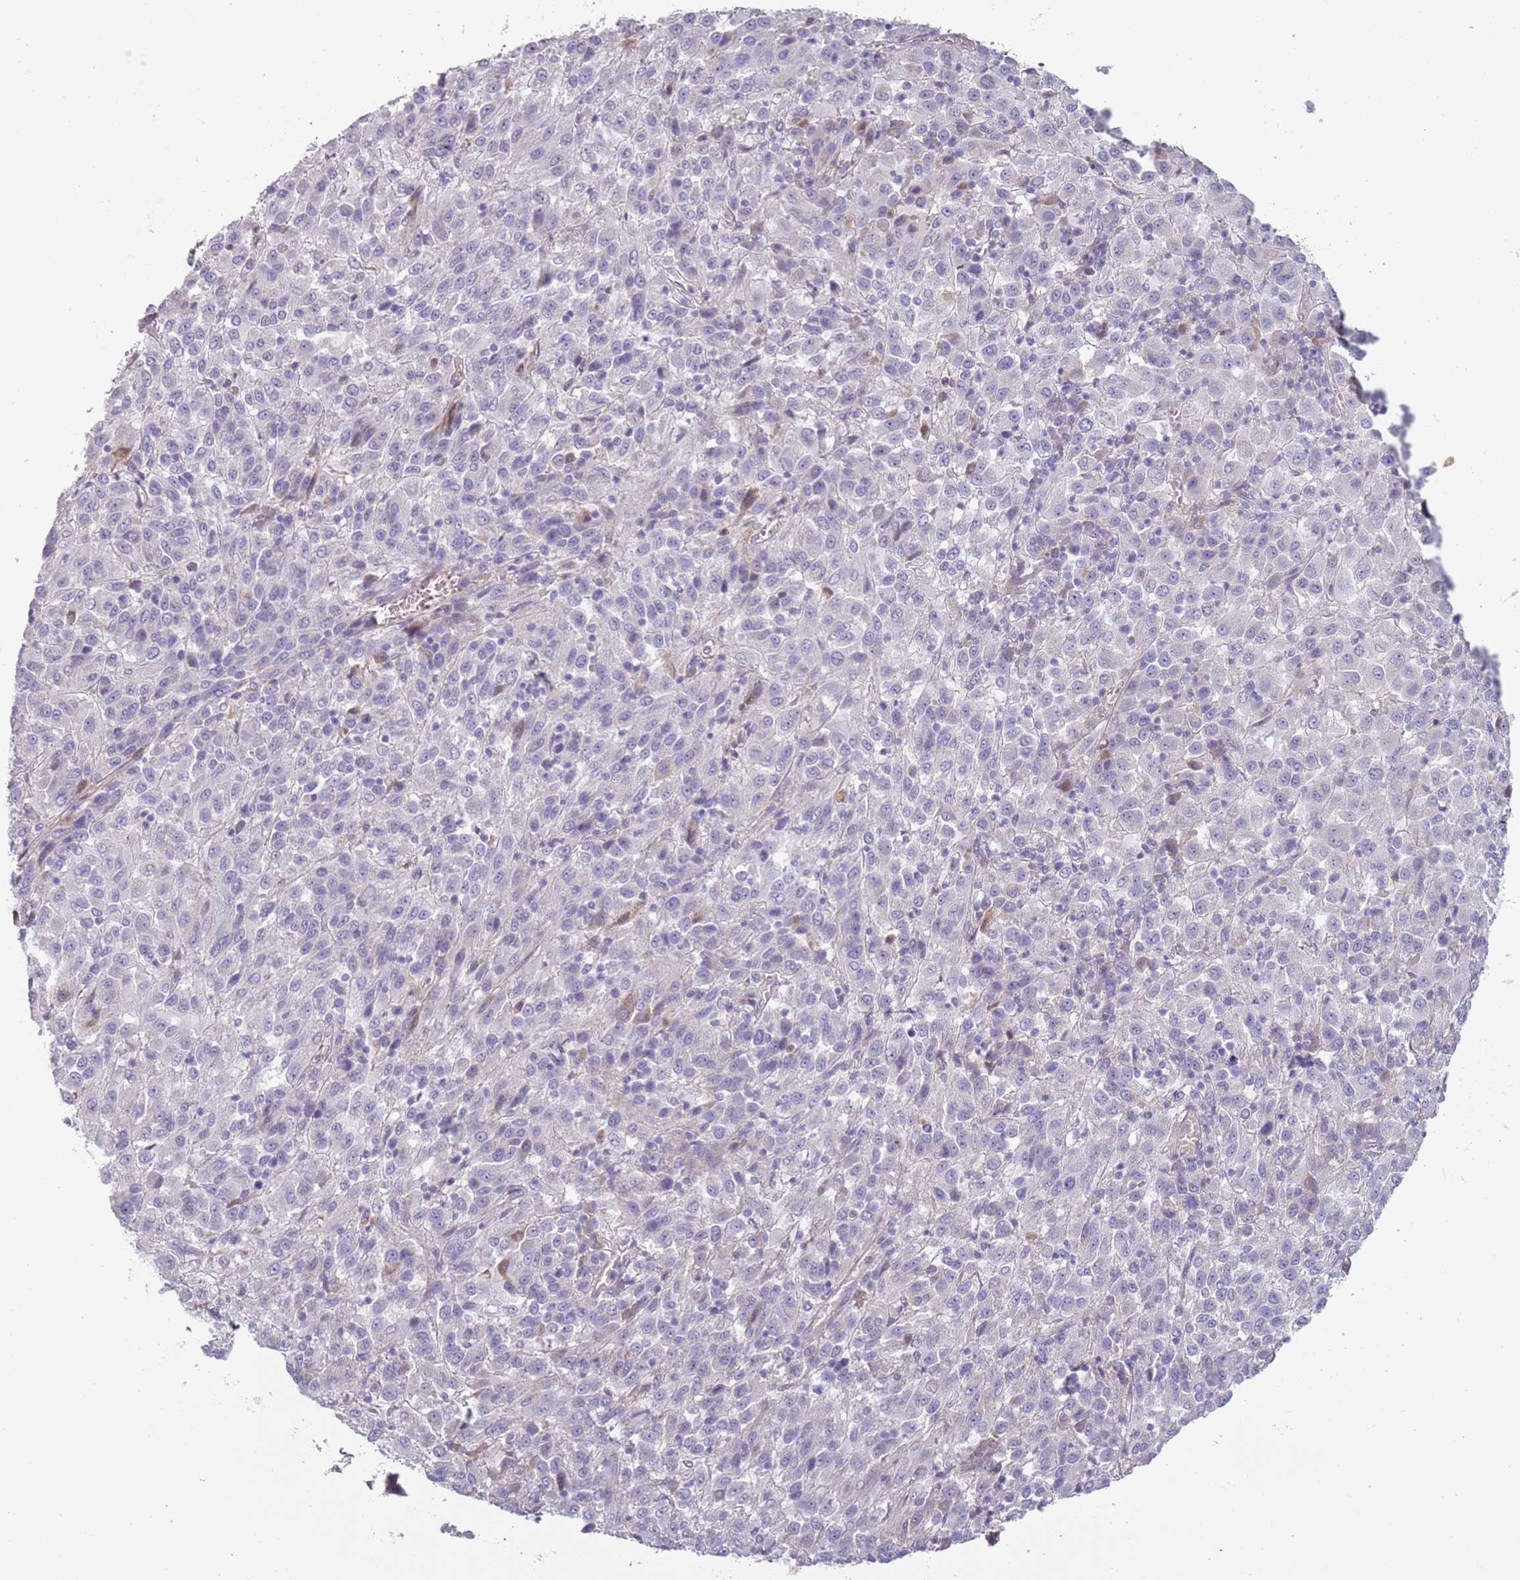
{"staining": {"intensity": "negative", "quantity": "none", "location": "none"}, "tissue": "melanoma", "cell_type": "Tumor cells", "image_type": "cancer", "snomed": [{"axis": "morphology", "description": "Malignant melanoma, Metastatic site"}, {"axis": "topography", "description": "Lung"}], "caption": "Tumor cells show no significant protein expression in malignant melanoma (metastatic site).", "gene": "TNFRSF6B", "patient": {"sex": "male", "age": 64}}